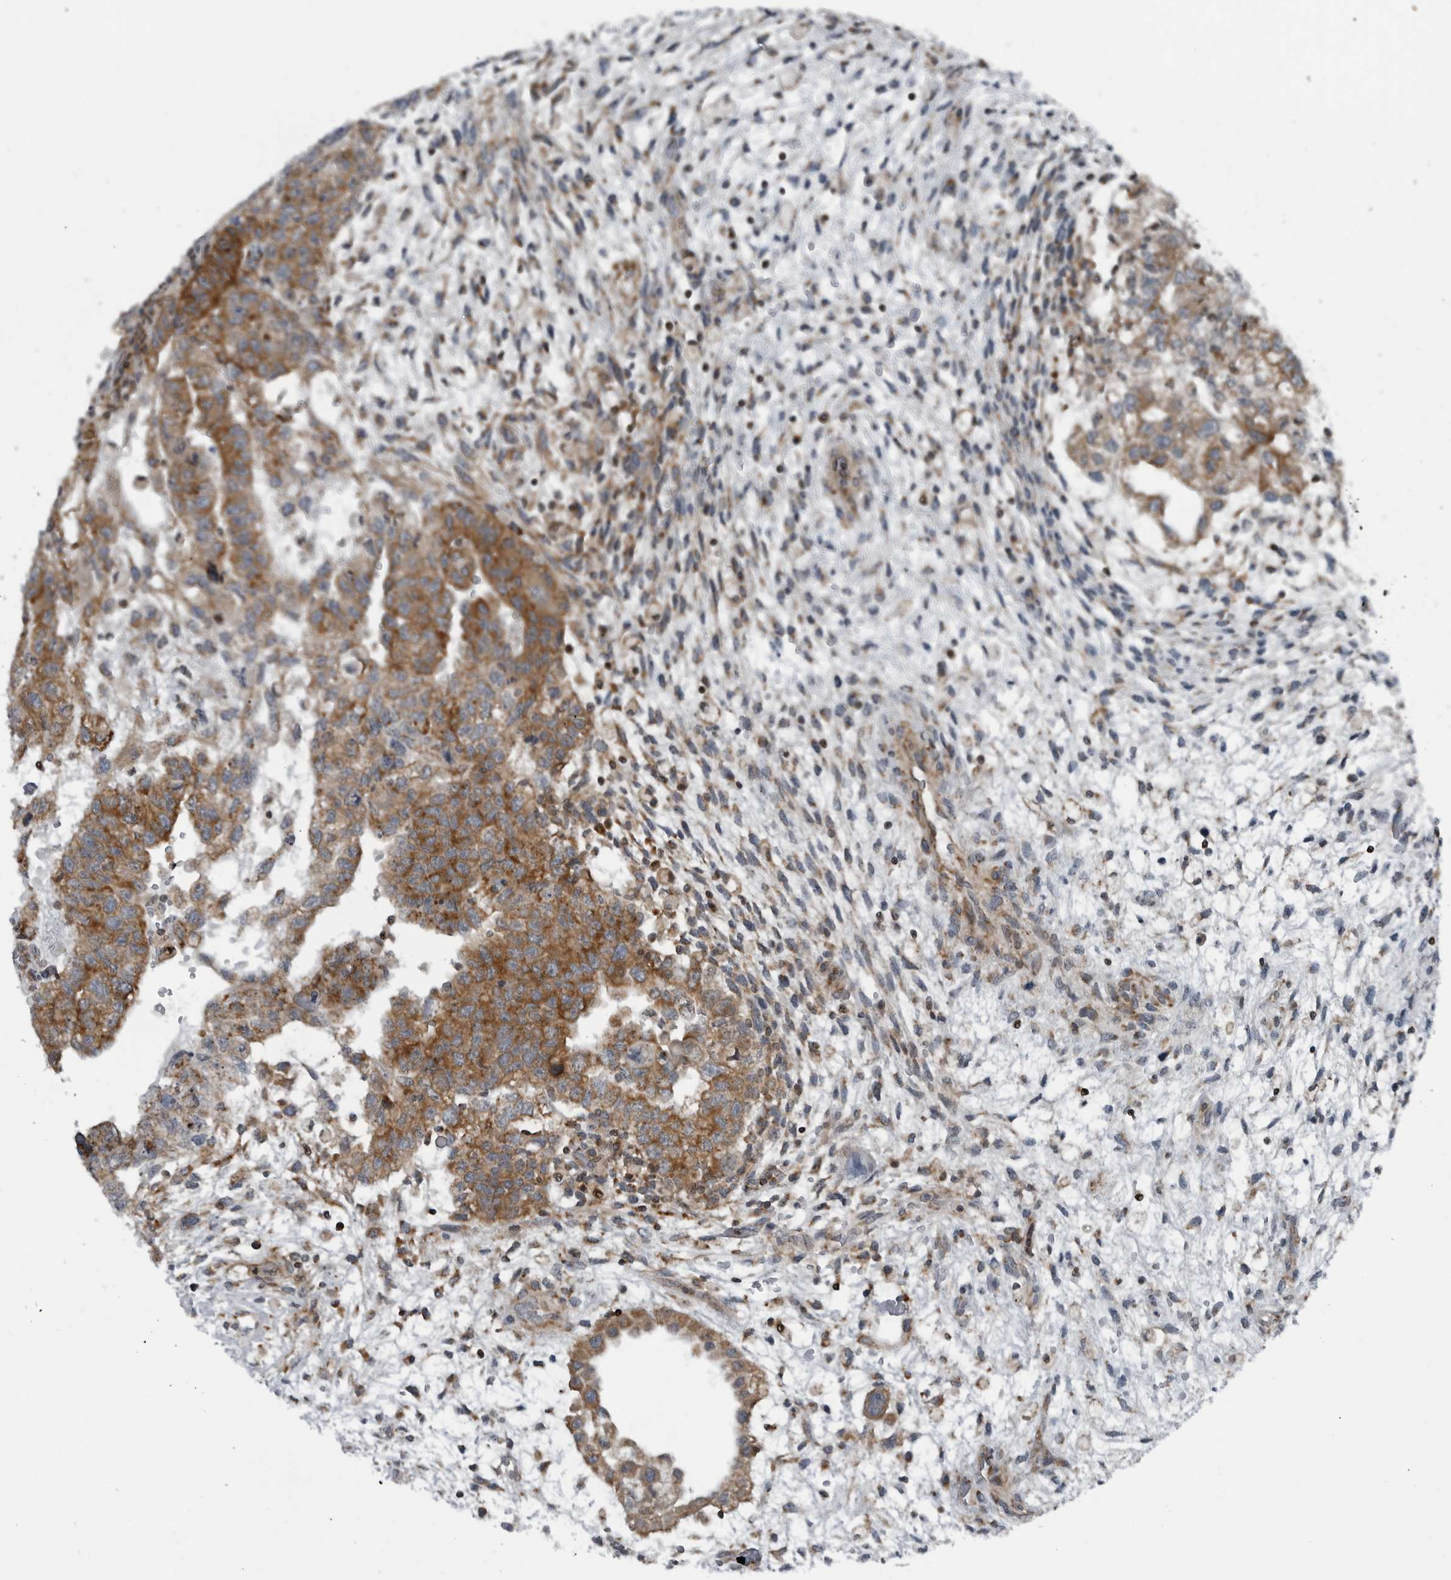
{"staining": {"intensity": "moderate", "quantity": "25%-75%", "location": "cytoplasmic/membranous"}, "tissue": "testis cancer", "cell_type": "Tumor cells", "image_type": "cancer", "snomed": [{"axis": "morphology", "description": "Carcinoma, Embryonal, NOS"}, {"axis": "topography", "description": "Testis"}], "caption": "Testis cancer (embryonal carcinoma) stained with immunohistochemistry (IHC) displays moderate cytoplasmic/membranous positivity in about 25%-75% of tumor cells.", "gene": "GAK", "patient": {"sex": "male", "age": 36}}